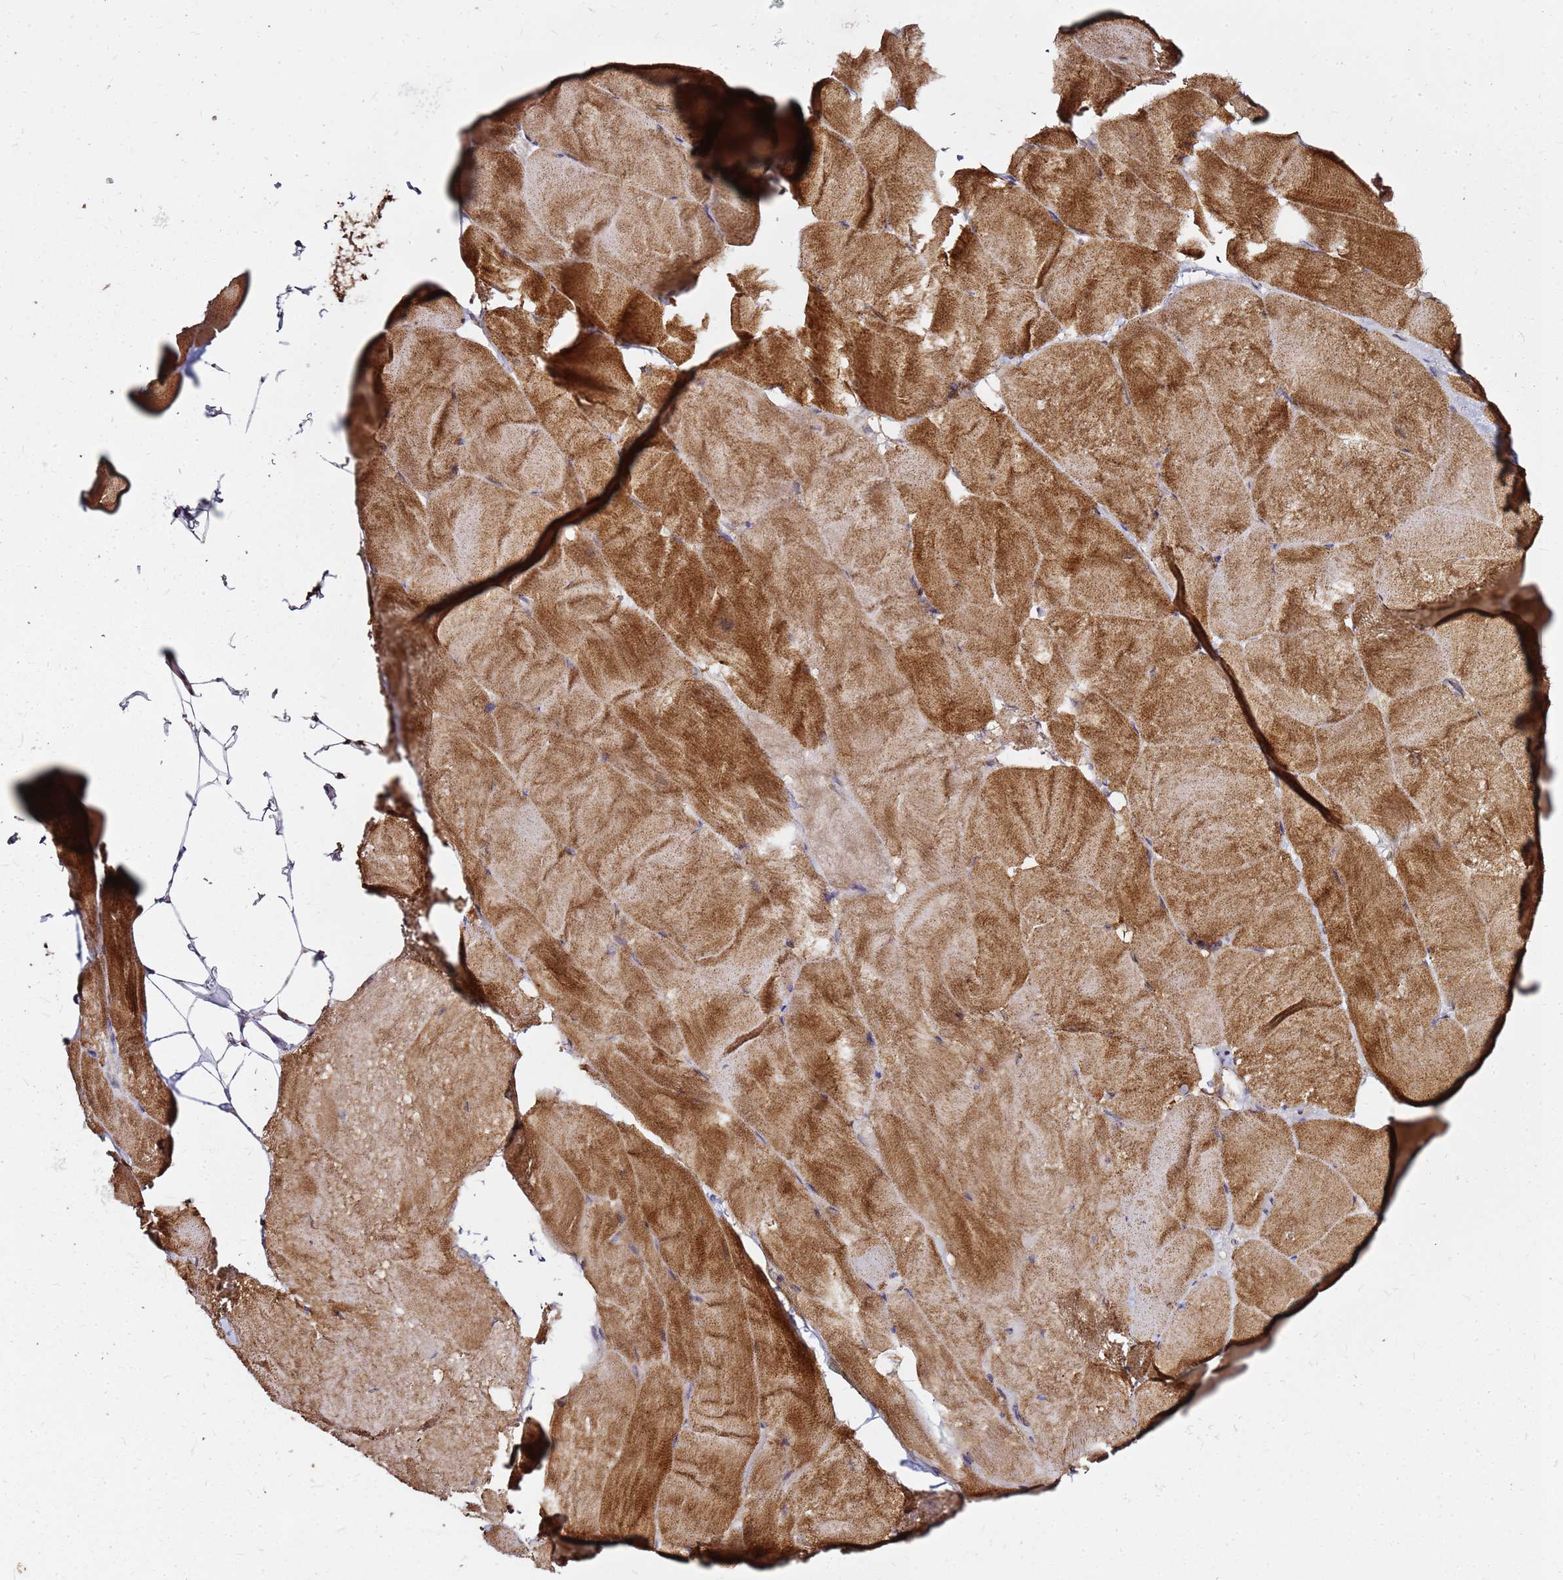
{"staining": {"intensity": "strong", "quantity": "25%-75%", "location": "cytoplasmic/membranous"}, "tissue": "skeletal muscle", "cell_type": "Myocytes", "image_type": "normal", "snomed": [{"axis": "morphology", "description": "Normal tissue, NOS"}, {"axis": "topography", "description": "Skeletal muscle"}], "caption": "Skeletal muscle stained with DAB IHC demonstrates high levels of strong cytoplasmic/membranous staining in about 25%-75% of myocytes.", "gene": "NUDT14", "patient": {"sex": "female", "age": 64}}